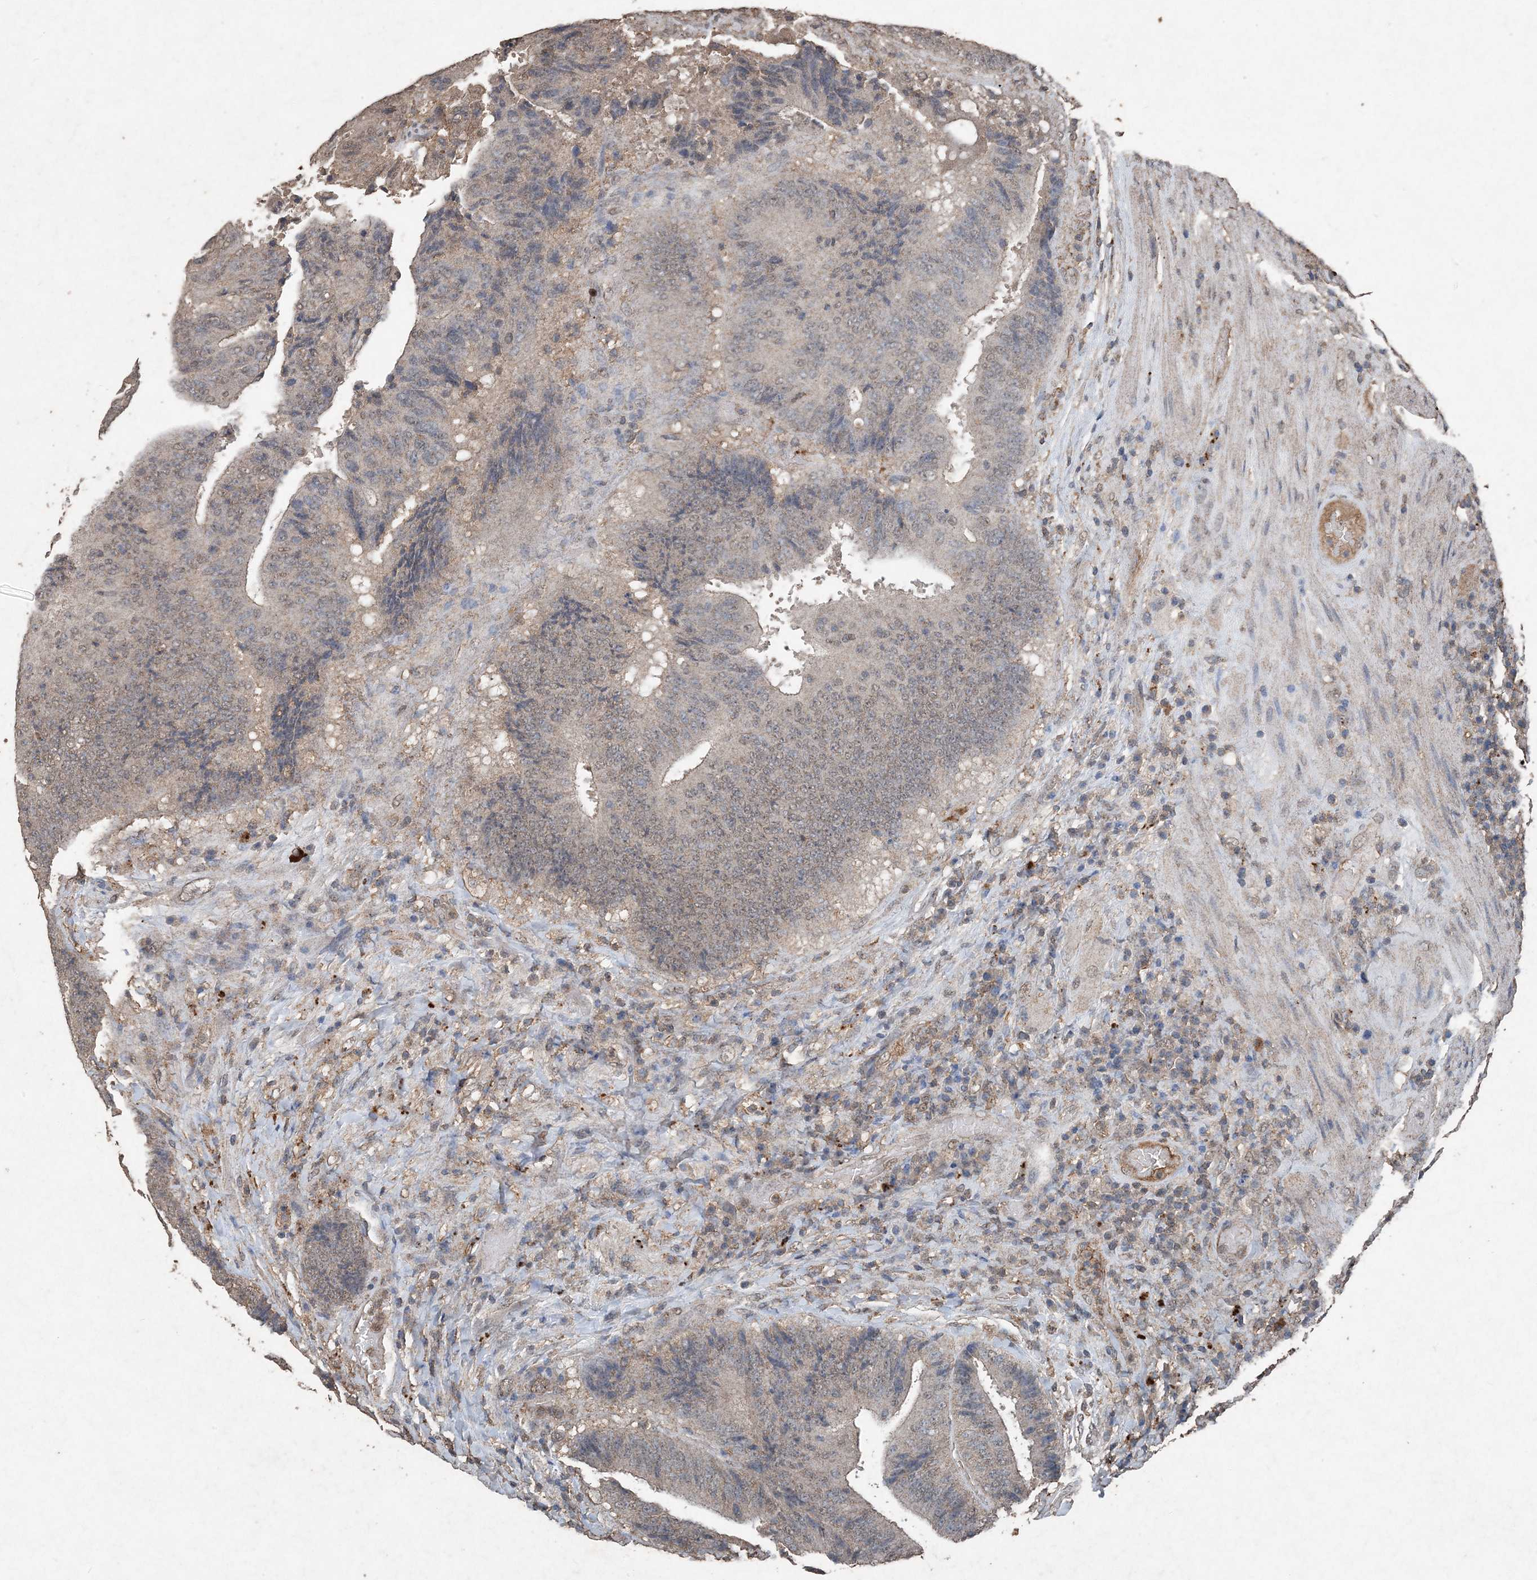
{"staining": {"intensity": "weak", "quantity": "25%-75%", "location": "cytoplasmic/membranous"}, "tissue": "colorectal cancer", "cell_type": "Tumor cells", "image_type": "cancer", "snomed": [{"axis": "morphology", "description": "Adenocarcinoma, NOS"}, {"axis": "topography", "description": "Rectum"}], "caption": "Protein expression analysis of colorectal adenocarcinoma exhibits weak cytoplasmic/membranous expression in about 25%-75% of tumor cells. The staining is performed using DAB (3,3'-diaminobenzidine) brown chromogen to label protein expression. The nuclei are counter-stained blue using hematoxylin.", "gene": "FCN3", "patient": {"sex": "male", "age": 72}}